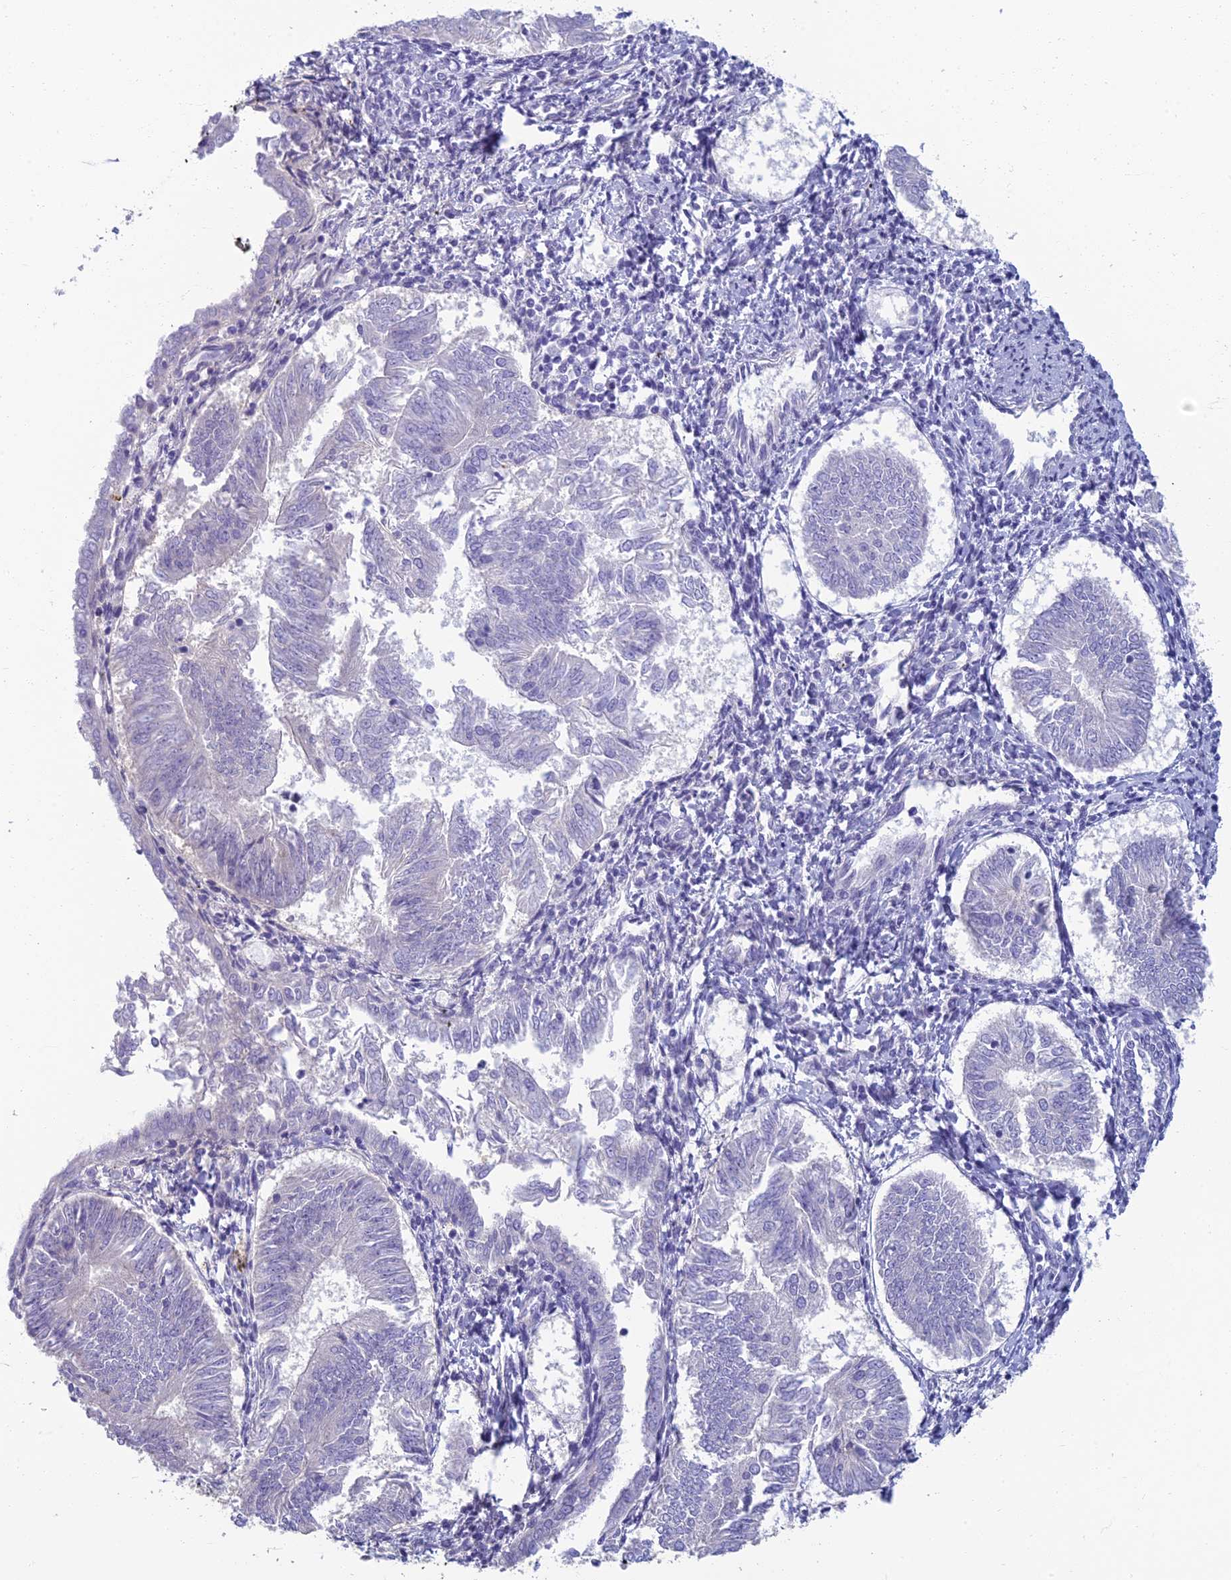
{"staining": {"intensity": "negative", "quantity": "none", "location": "none"}, "tissue": "endometrial cancer", "cell_type": "Tumor cells", "image_type": "cancer", "snomed": [{"axis": "morphology", "description": "Adenocarcinoma, NOS"}, {"axis": "topography", "description": "Endometrium"}], "caption": "This is a micrograph of immunohistochemistry staining of endometrial cancer, which shows no staining in tumor cells.", "gene": "NEURL1", "patient": {"sex": "female", "age": 58}}